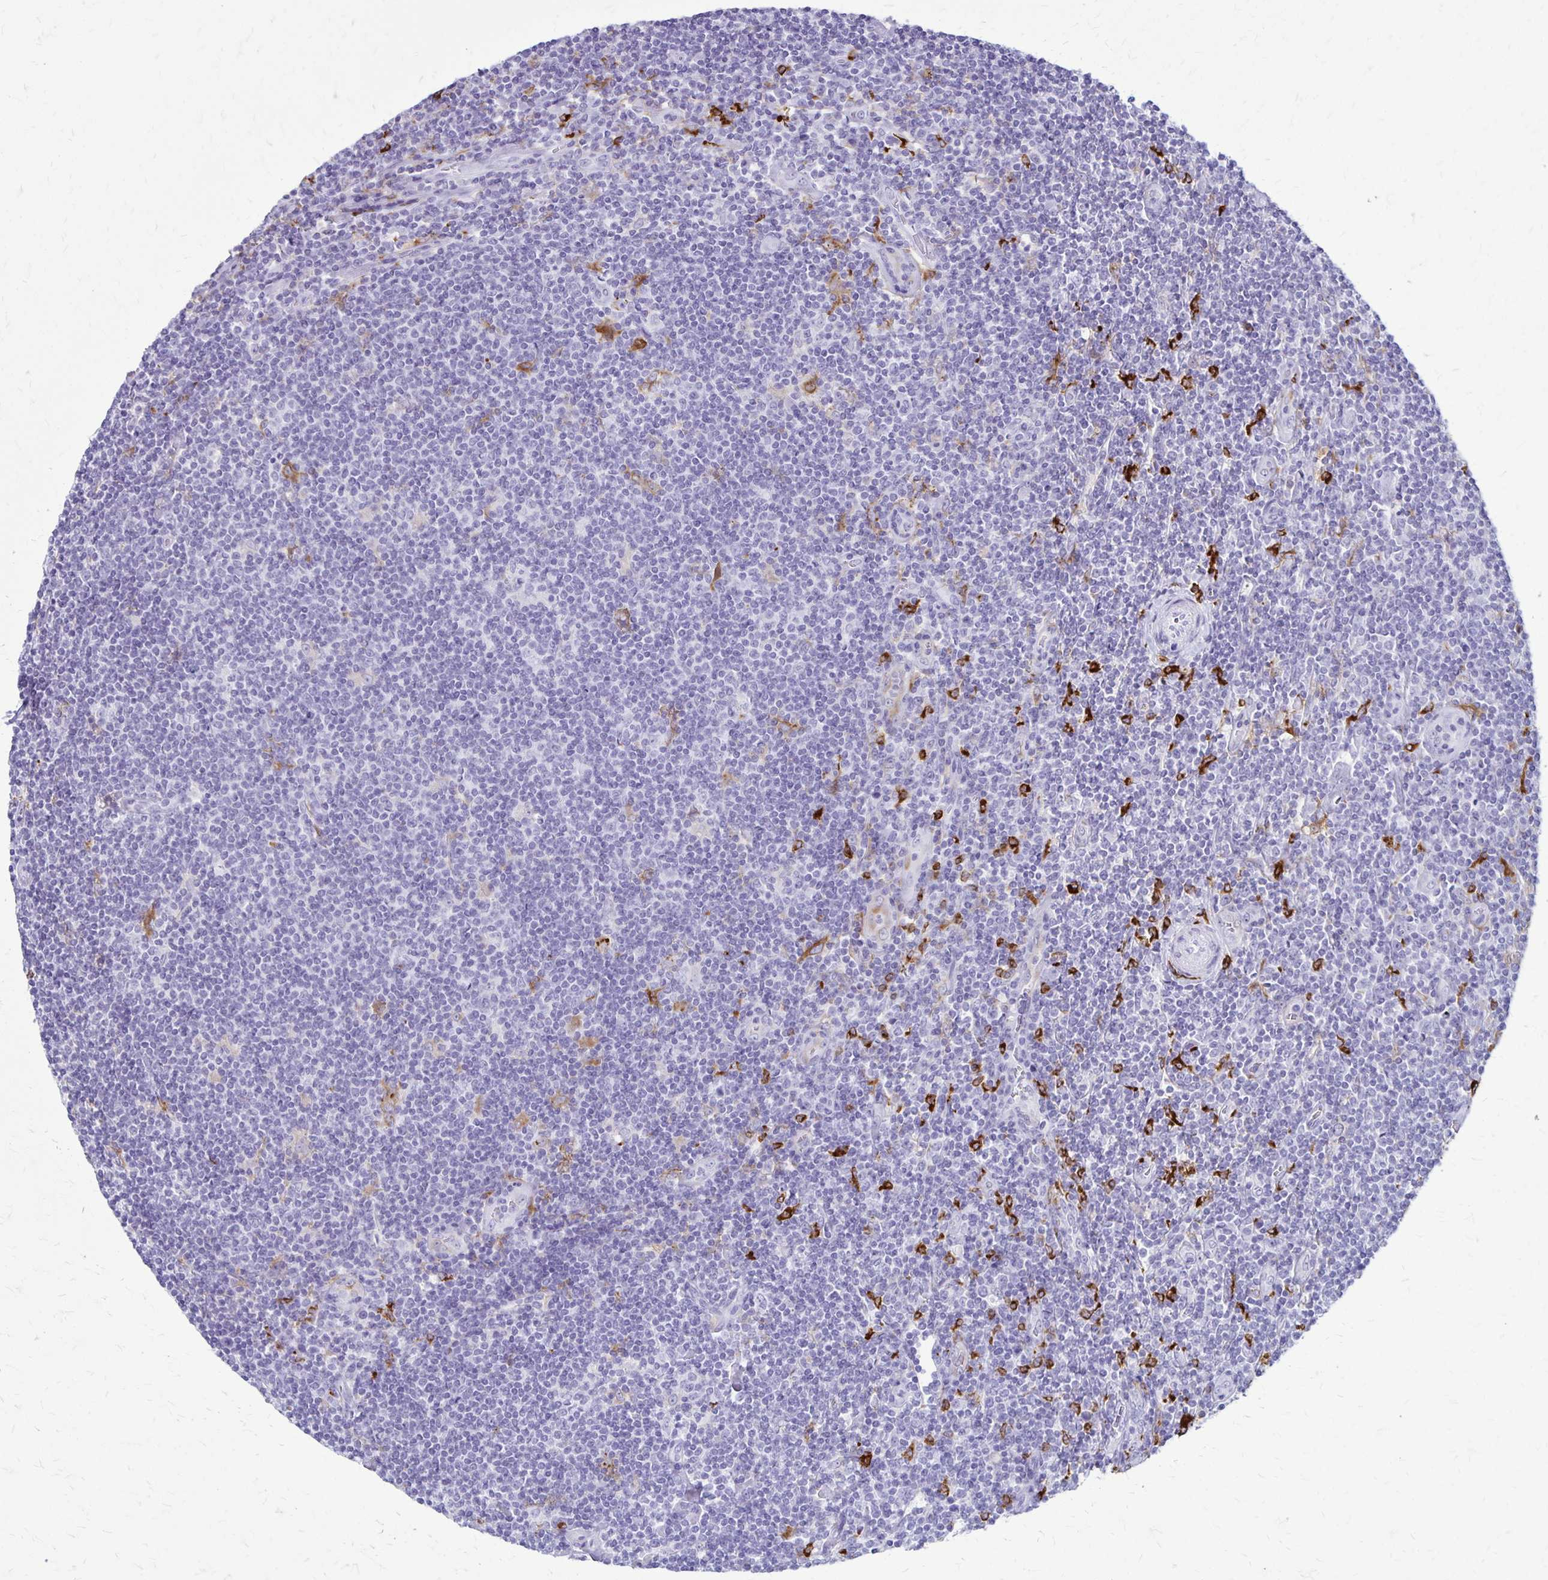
{"staining": {"intensity": "negative", "quantity": "none", "location": "none"}, "tissue": "lymphoma", "cell_type": "Tumor cells", "image_type": "cancer", "snomed": [{"axis": "morphology", "description": "Hodgkin's disease, NOS"}, {"axis": "topography", "description": "Lymph node"}], "caption": "Hodgkin's disease was stained to show a protein in brown. There is no significant staining in tumor cells.", "gene": "RTN1", "patient": {"sex": "male", "age": 40}}